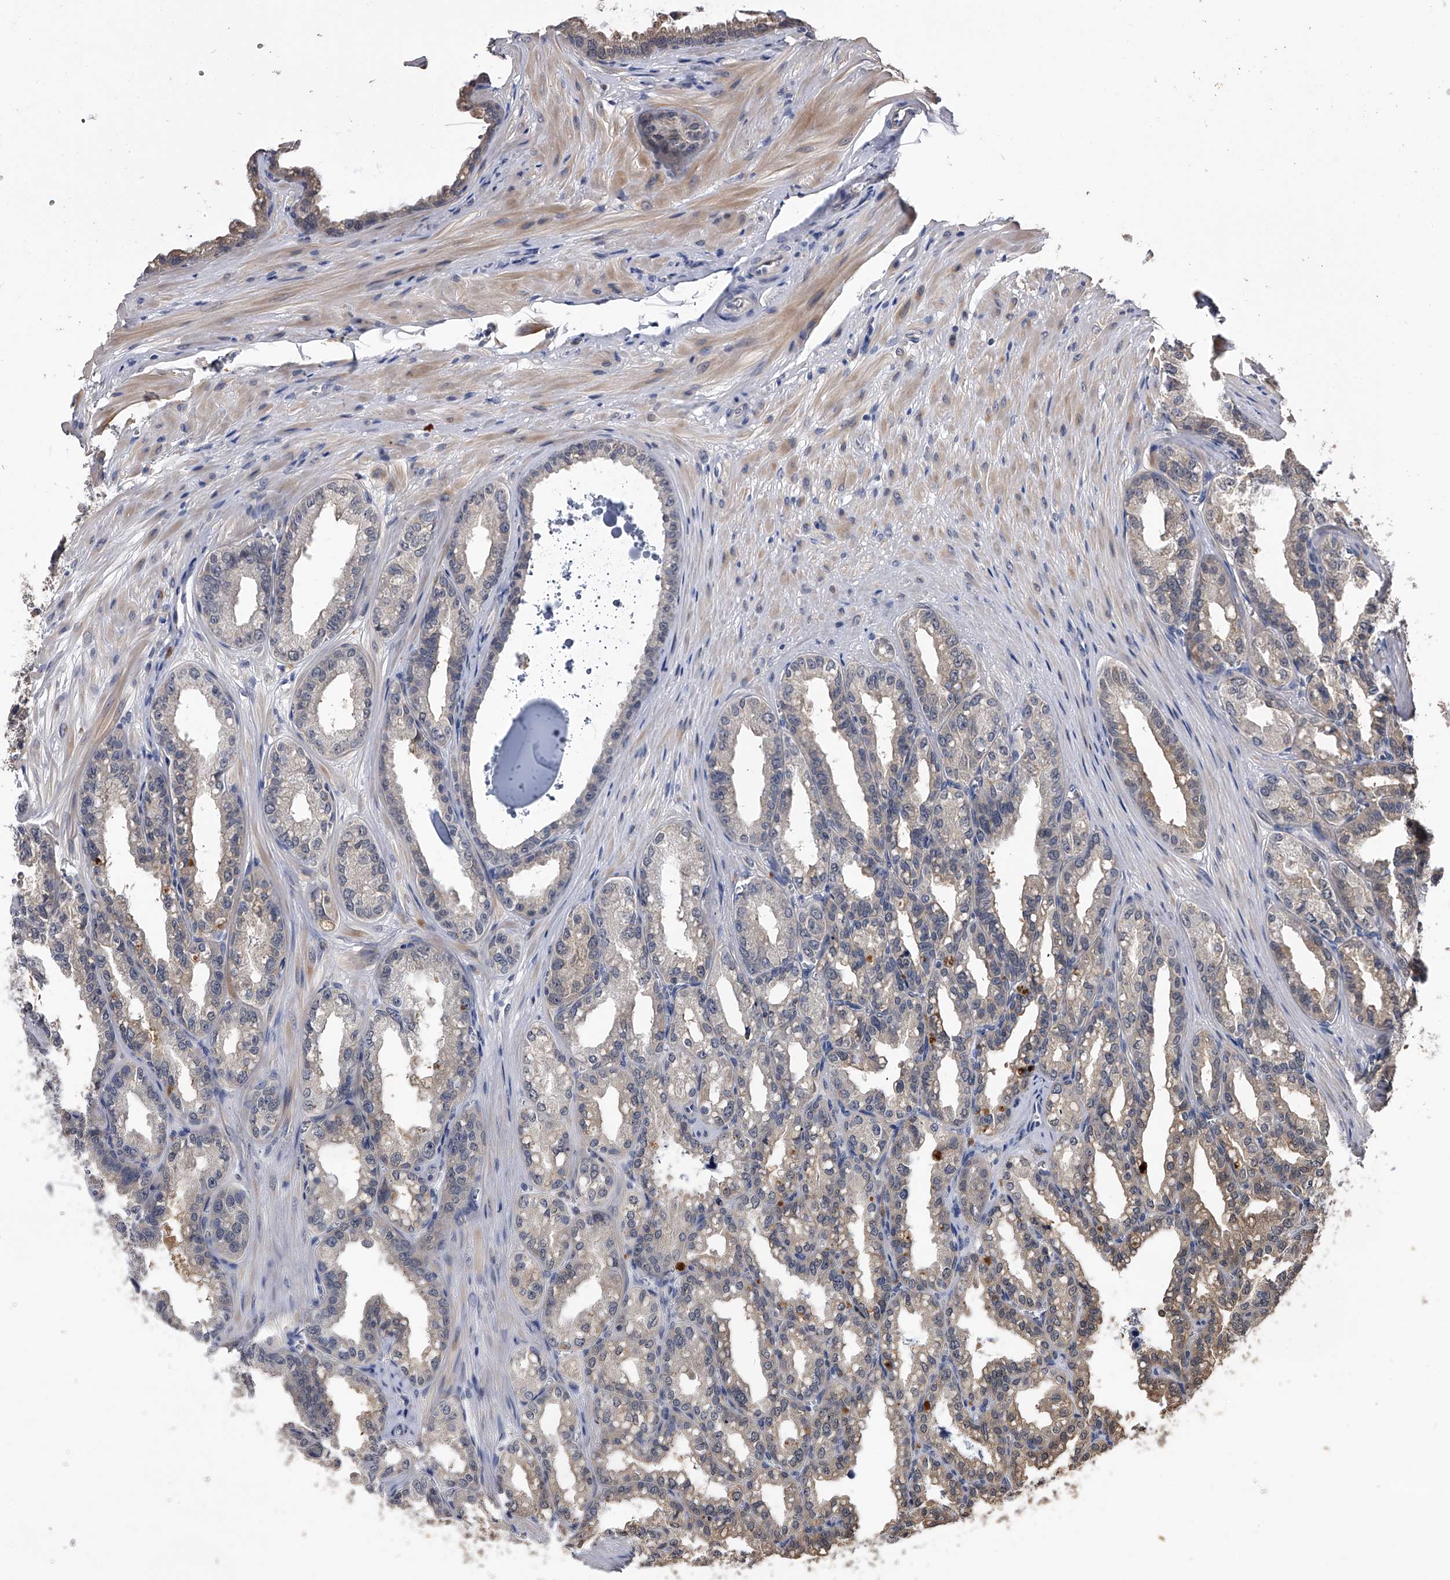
{"staining": {"intensity": "weak", "quantity": "25%-75%", "location": "cytoplasmic/membranous"}, "tissue": "seminal vesicle", "cell_type": "Glandular cells", "image_type": "normal", "snomed": [{"axis": "morphology", "description": "Normal tissue, NOS"}, {"axis": "topography", "description": "Prostate"}, {"axis": "topography", "description": "Seminal veicle"}], "caption": "This is a histology image of immunohistochemistry (IHC) staining of benign seminal vesicle, which shows weak expression in the cytoplasmic/membranous of glandular cells.", "gene": "EFCAB7", "patient": {"sex": "male", "age": 51}}